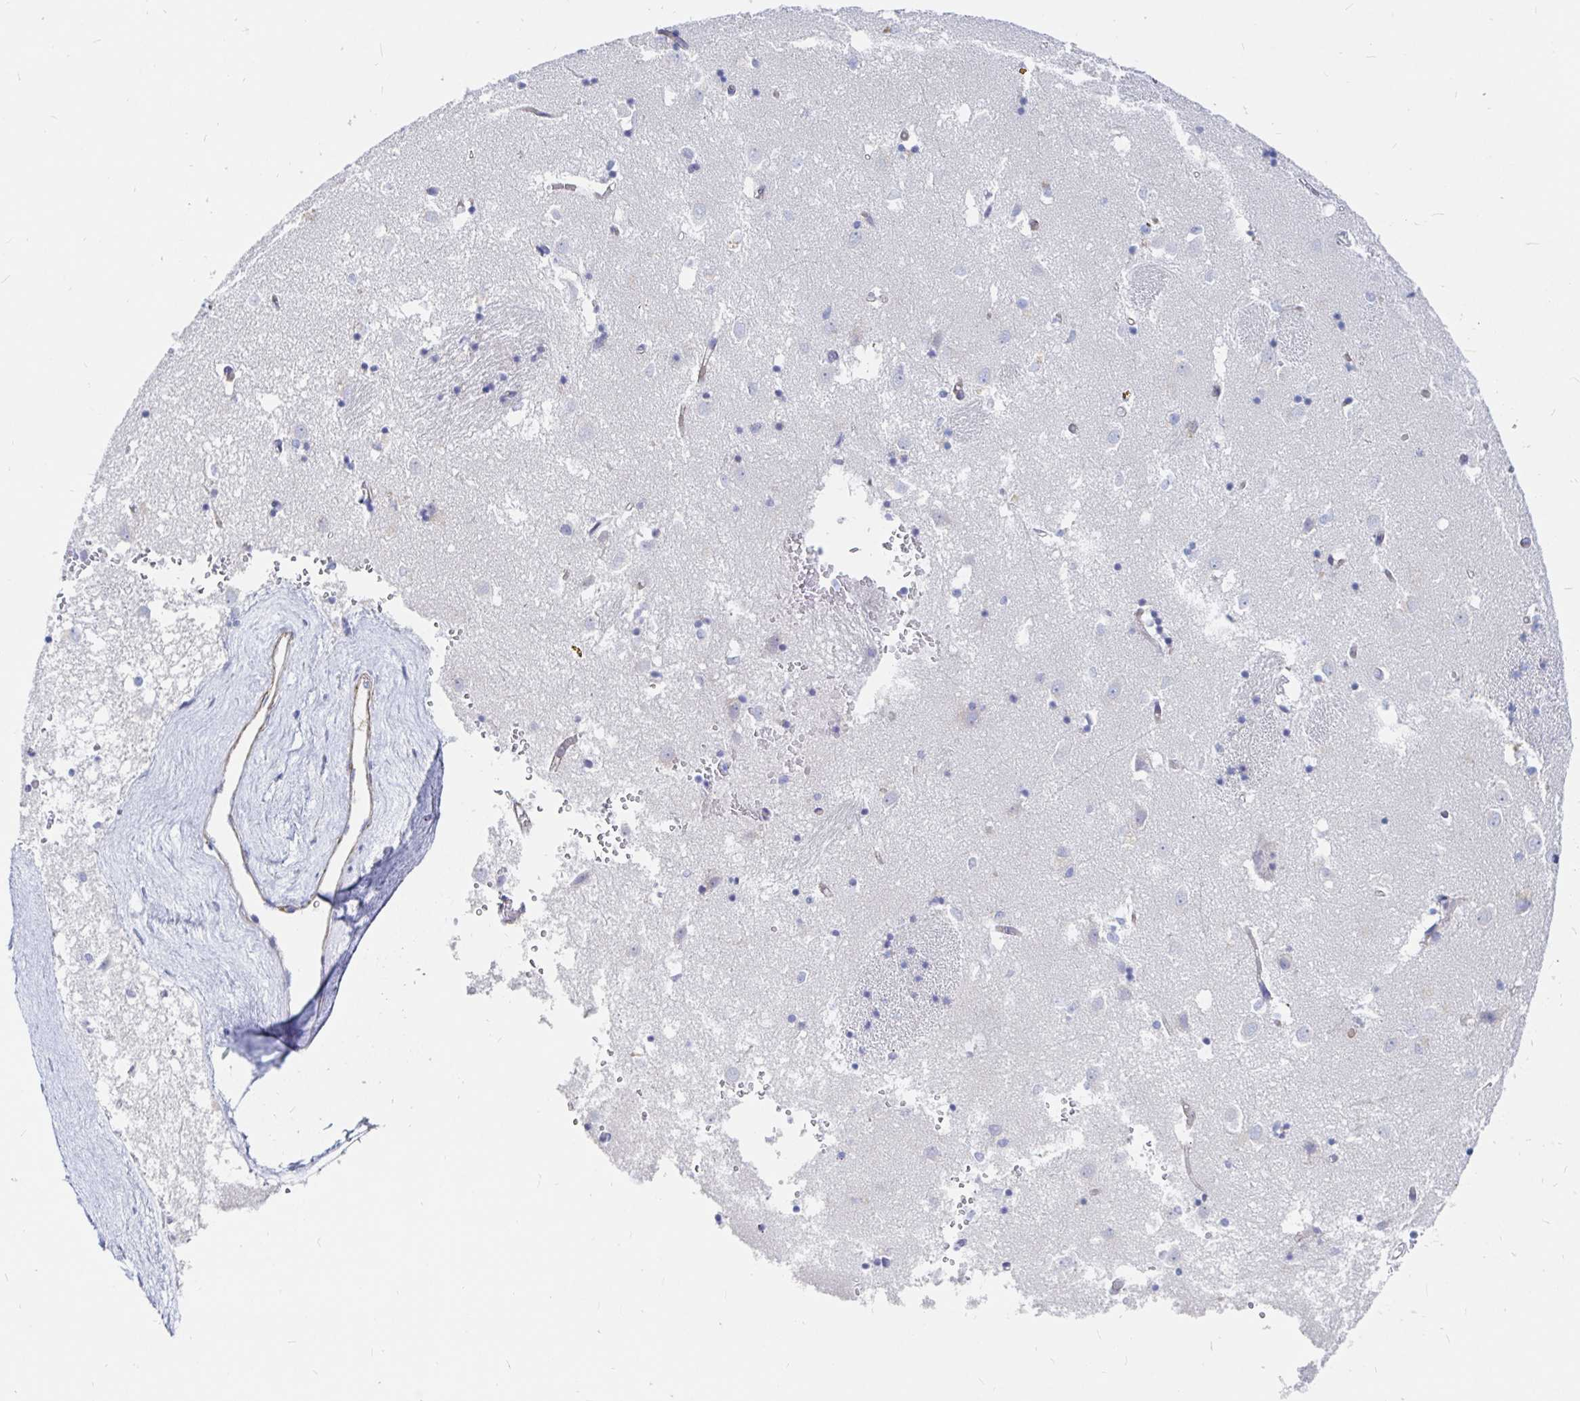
{"staining": {"intensity": "negative", "quantity": "none", "location": "none"}, "tissue": "caudate", "cell_type": "Glial cells", "image_type": "normal", "snomed": [{"axis": "morphology", "description": "Normal tissue, NOS"}, {"axis": "topography", "description": "Lateral ventricle wall"}], "caption": "This is a photomicrograph of IHC staining of benign caudate, which shows no expression in glial cells.", "gene": "COX16", "patient": {"sex": "male", "age": 70}}